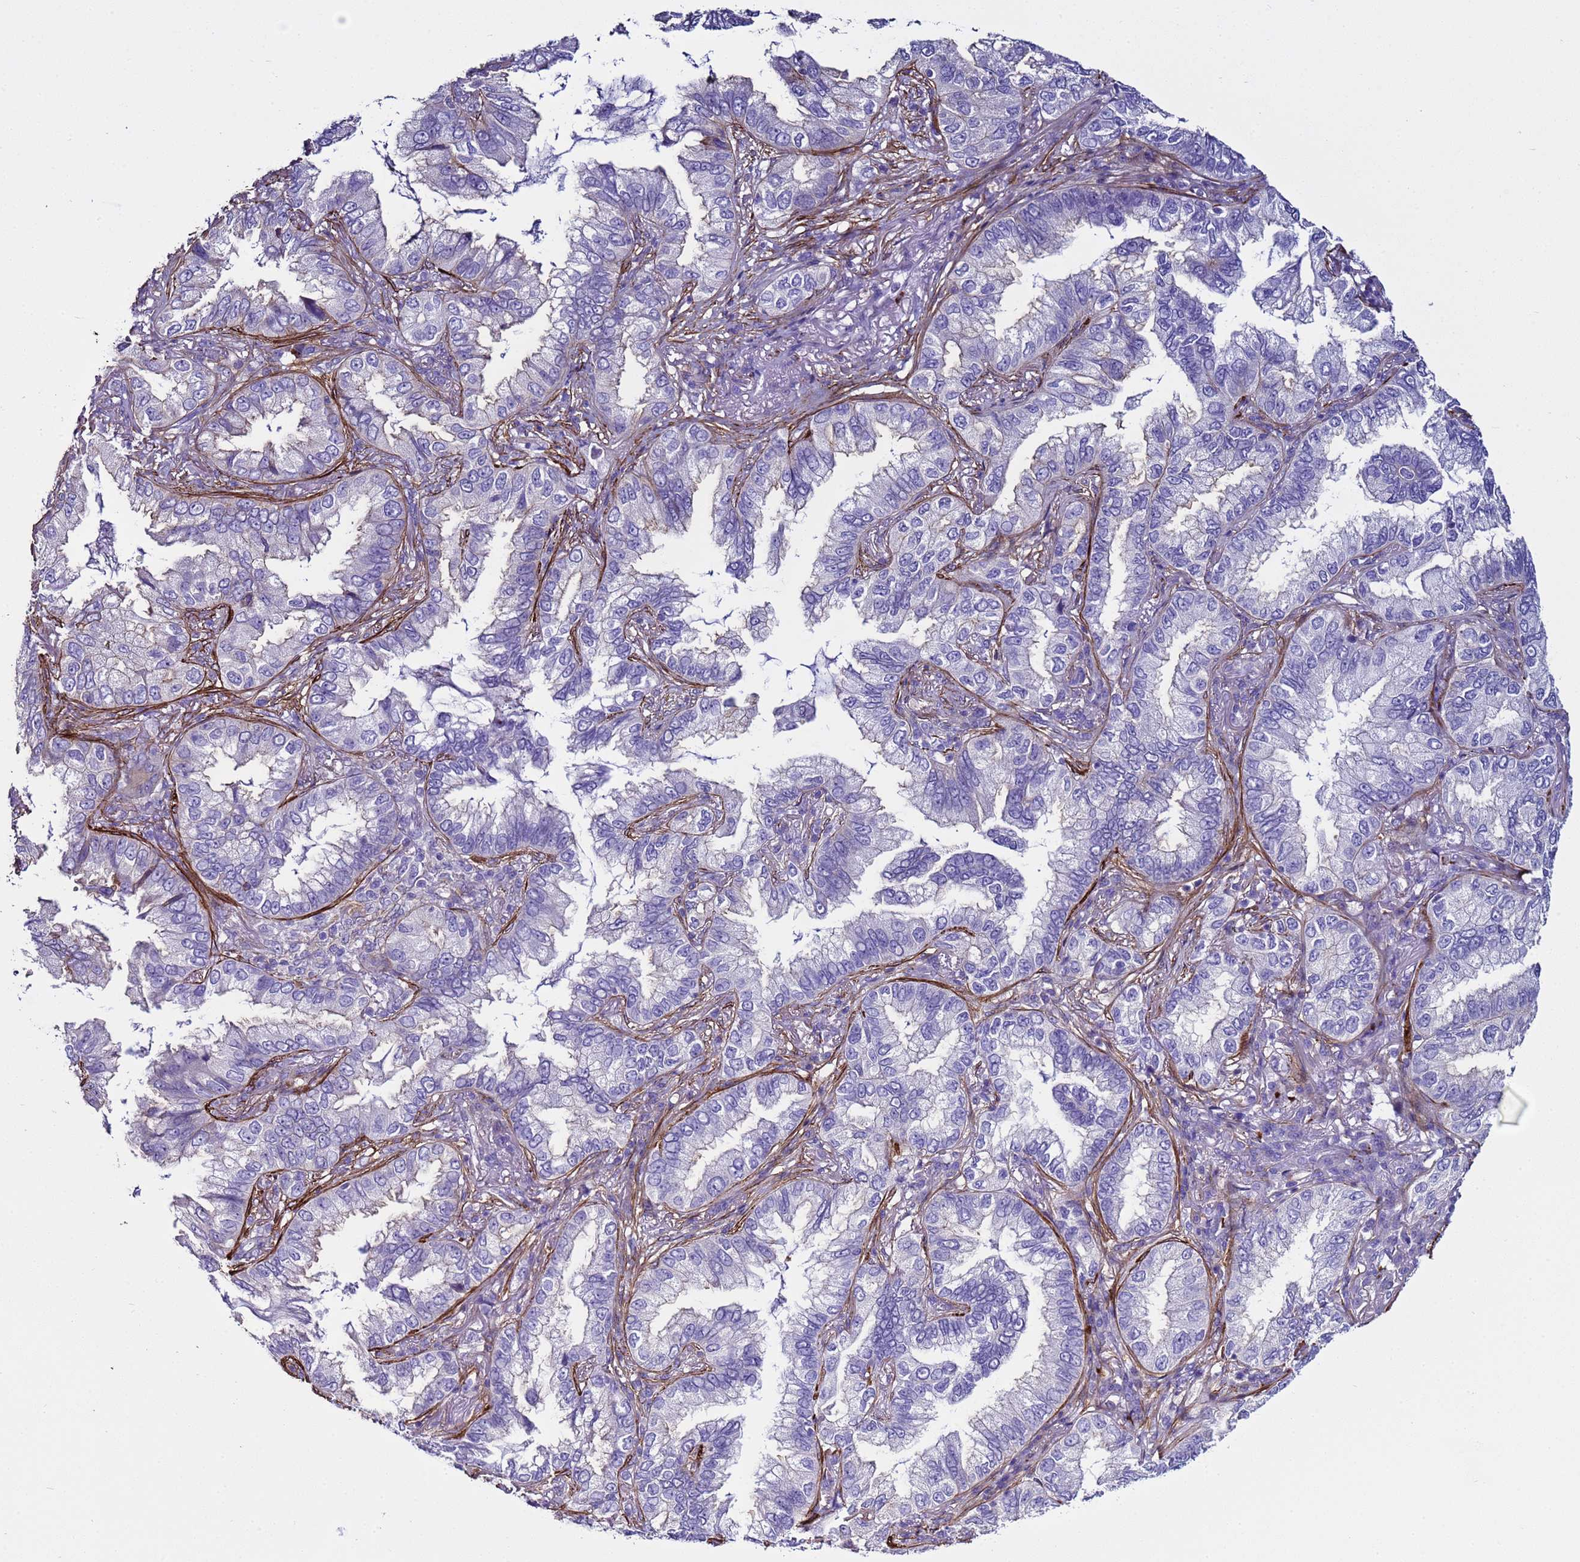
{"staining": {"intensity": "negative", "quantity": "none", "location": "none"}, "tissue": "lung cancer", "cell_type": "Tumor cells", "image_type": "cancer", "snomed": [{"axis": "morphology", "description": "Adenocarcinoma, NOS"}, {"axis": "topography", "description": "Lung"}], "caption": "IHC of lung cancer (adenocarcinoma) reveals no staining in tumor cells. (Immunohistochemistry, brightfield microscopy, high magnification).", "gene": "RABL2B", "patient": {"sex": "female", "age": 69}}